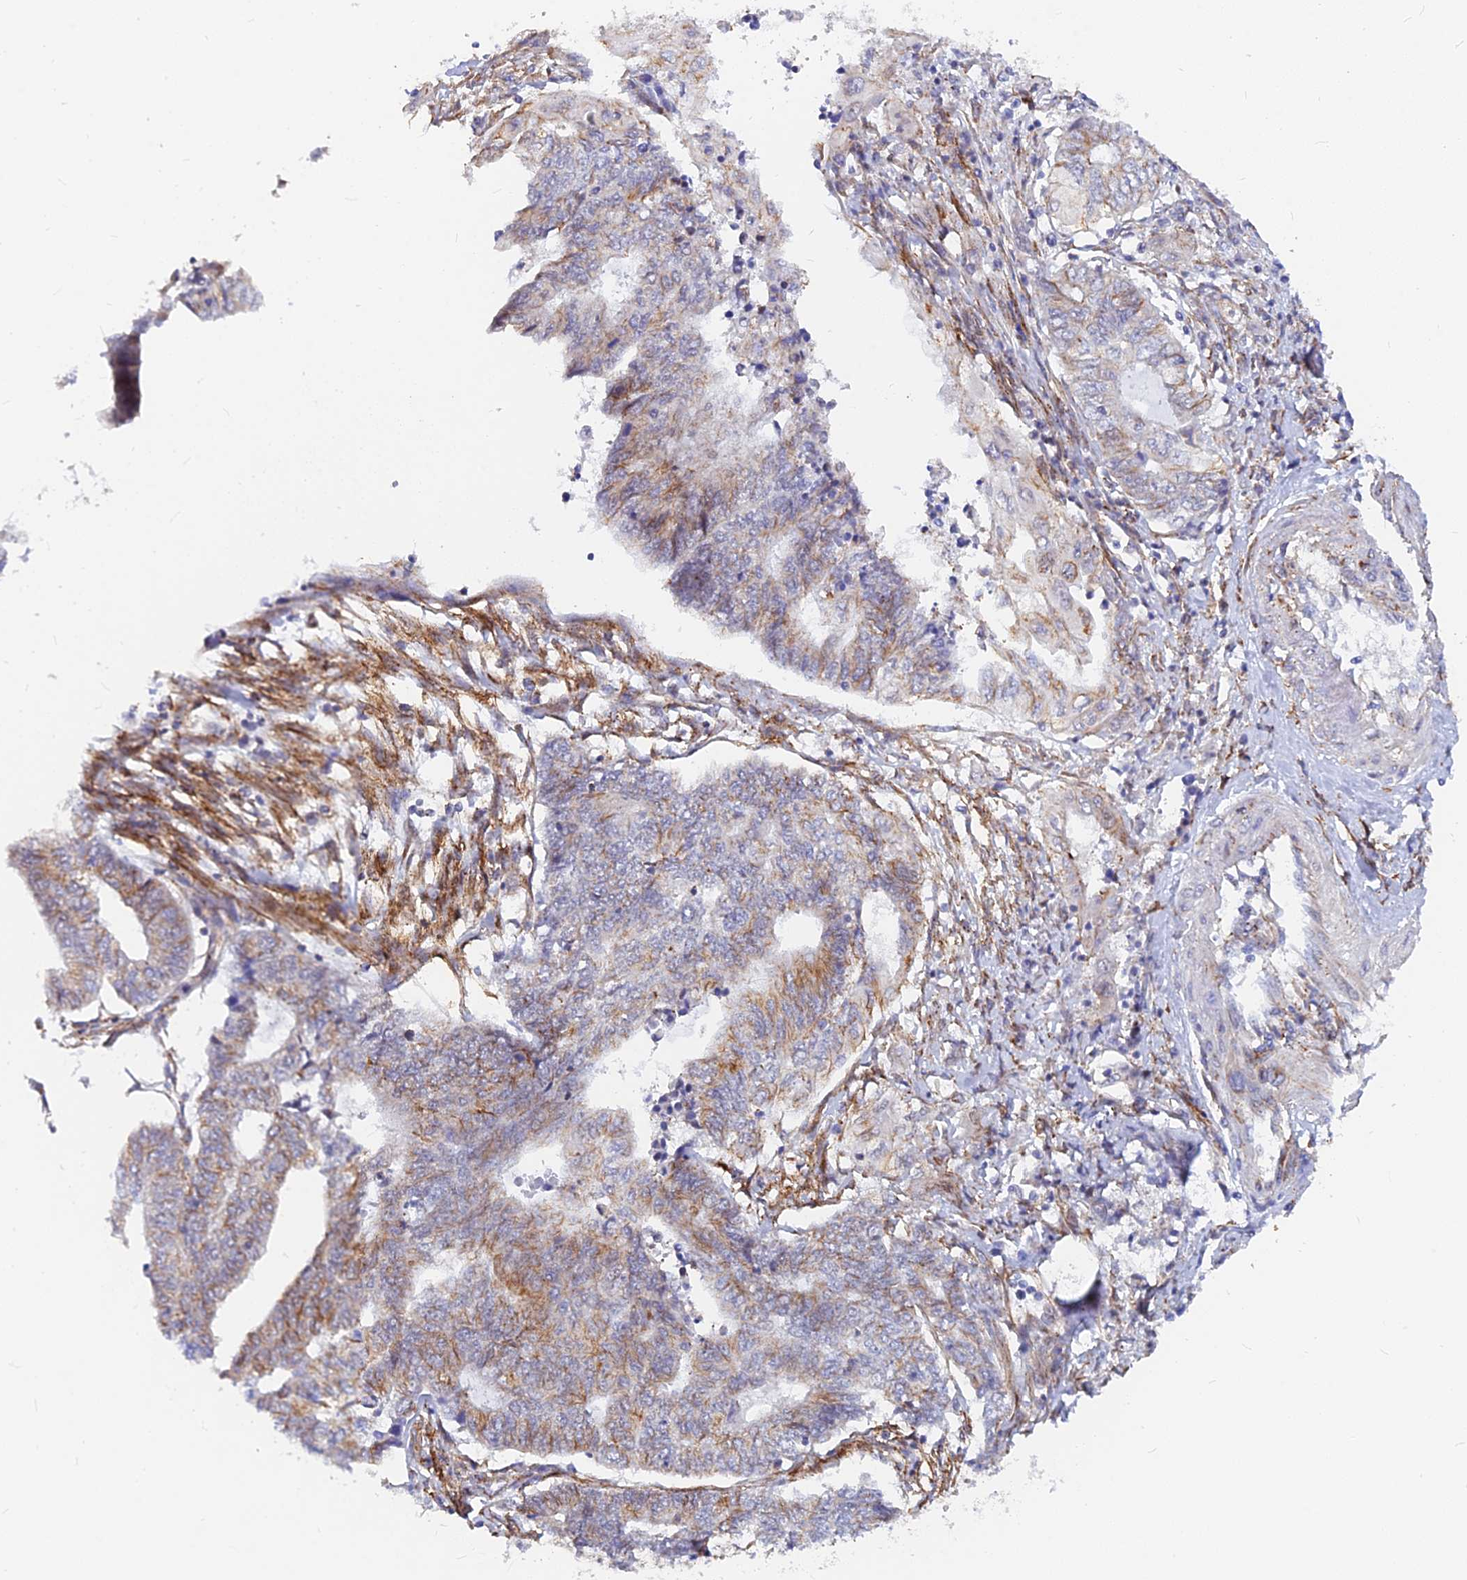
{"staining": {"intensity": "moderate", "quantity": "25%-75%", "location": "cytoplasmic/membranous"}, "tissue": "endometrial cancer", "cell_type": "Tumor cells", "image_type": "cancer", "snomed": [{"axis": "morphology", "description": "Adenocarcinoma, NOS"}, {"axis": "topography", "description": "Uterus"}, {"axis": "topography", "description": "Endometrium"}], "caption": "Tumor cells display medium levels of moderate cytoplasmic/membranous positivity in approximately 25%-75% of cells in endometrial cancer.", "gene": "VSTM2L", "patient": {"sex": "female", "age": 70}}